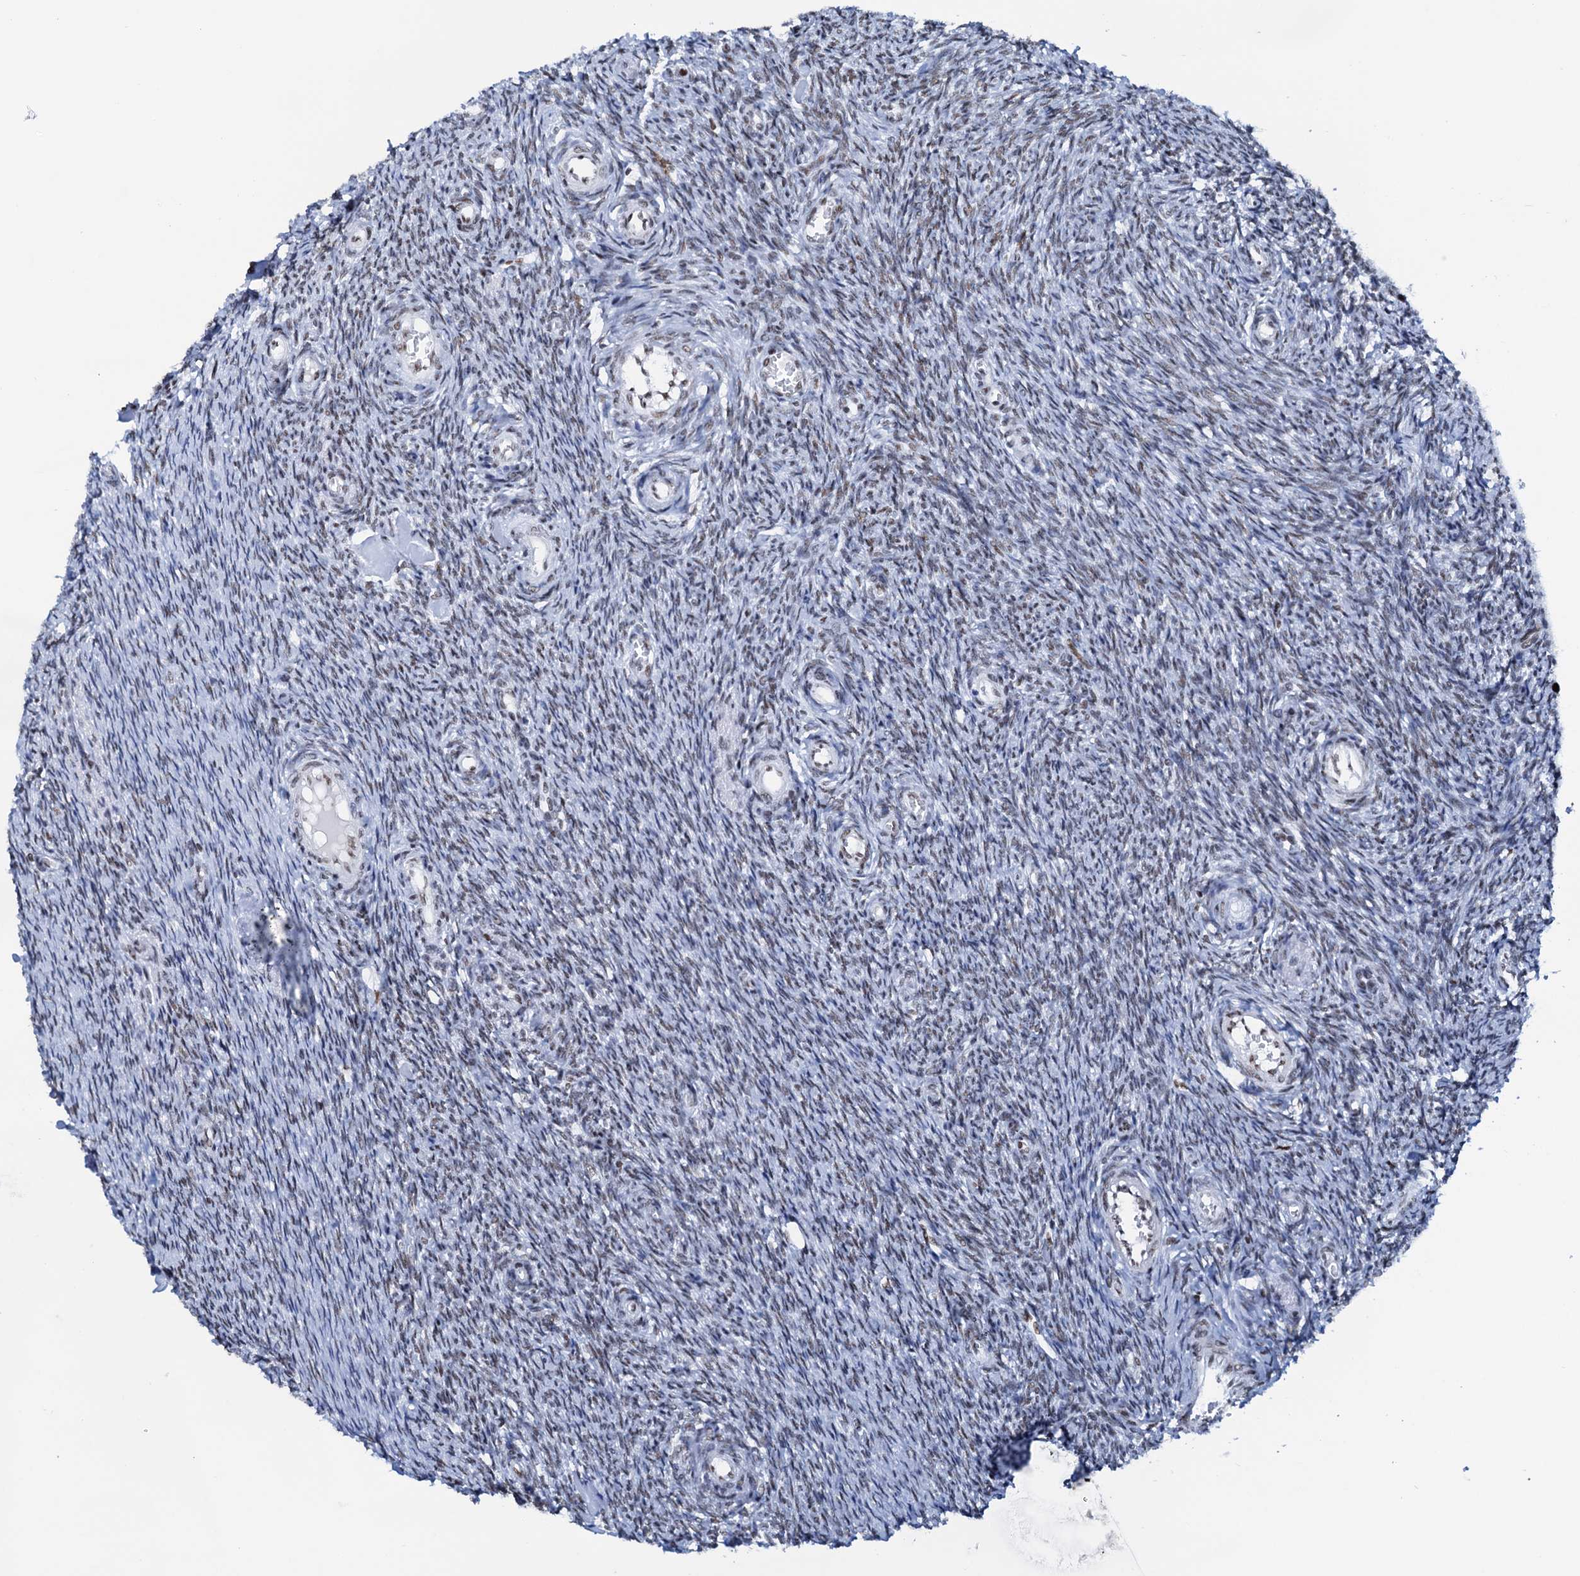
{"staining": {"intensity": "weak", "quantity": "25%-75%", "location": "nuclear"}, "tissue": "ovary", "cell_type": "Ovarian stroma cells", "image_type": "normal", "snomed": [{"axis": "morphology", "description": "Normal tissue, NOS"}, {"axis": "topography", "description": "Ovary"}], "caption": "The micrograph exhibits immunohistochemical staining of normal ovary. There is weak nuclear expression is seen in about 25%-75% of ovarian stroma cells.", "gene": "SLTM", "patient": {"sex": "female", "age": 44}}